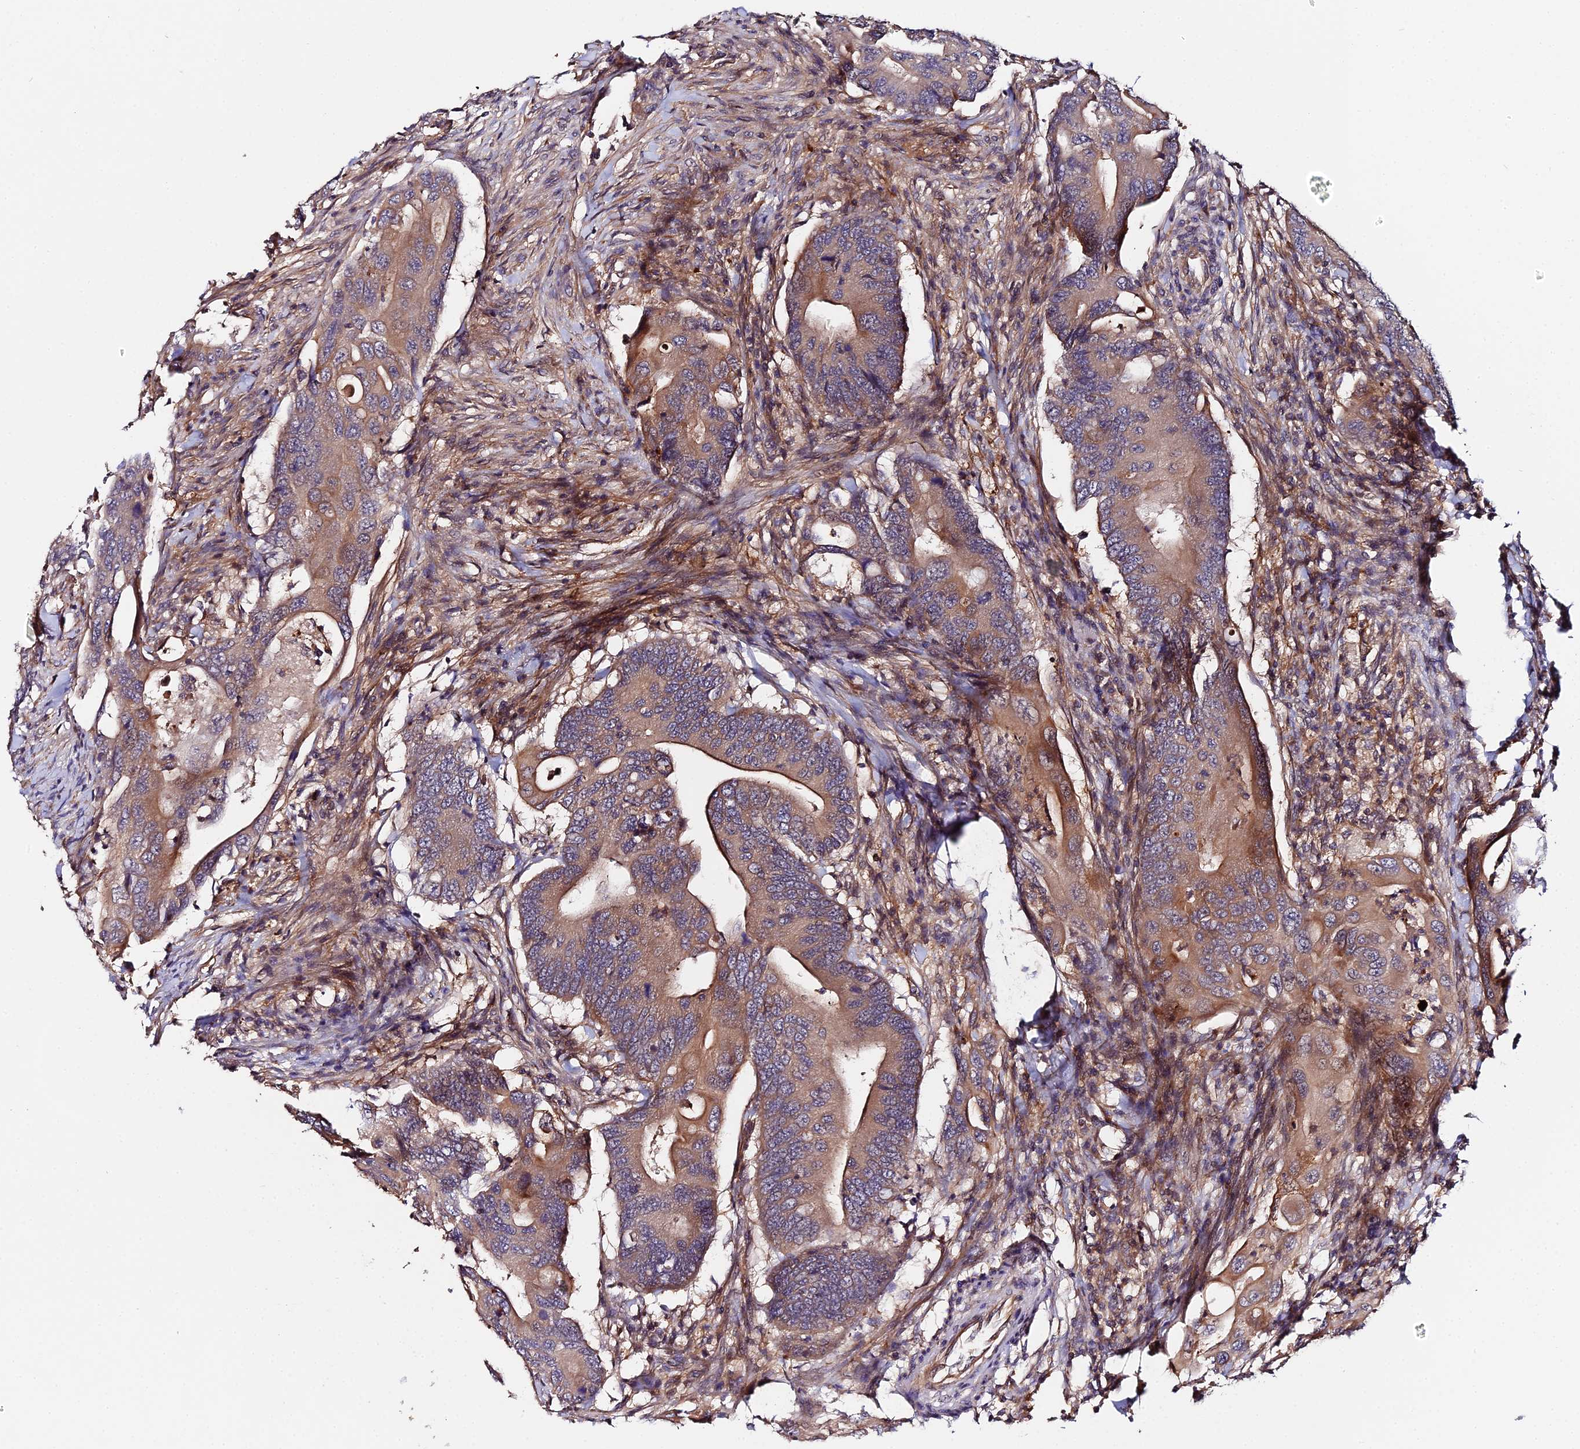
{"staining": {"intensity": "moderate", "quantity": ">75%", "location": "cytoplasmic/membranous"}, "tissue": "colorectal cancer", "cell_type": "Tumor cells", "image_type": "cancer", "snomed": [{"axis": "morphology", "description": "Adenocarcinoma, NOS"}, {"axis": "topography", "description": "Colon"}], "caption": "Colorectal cancer tissue reveals moderate cytoplasmic/membranous staining in approximately >75% of tumor cells (IHC, brightfield microscopy, high magnification).", "gene": "ZBED8", "patient": {"sex": "male", "age": 71}}